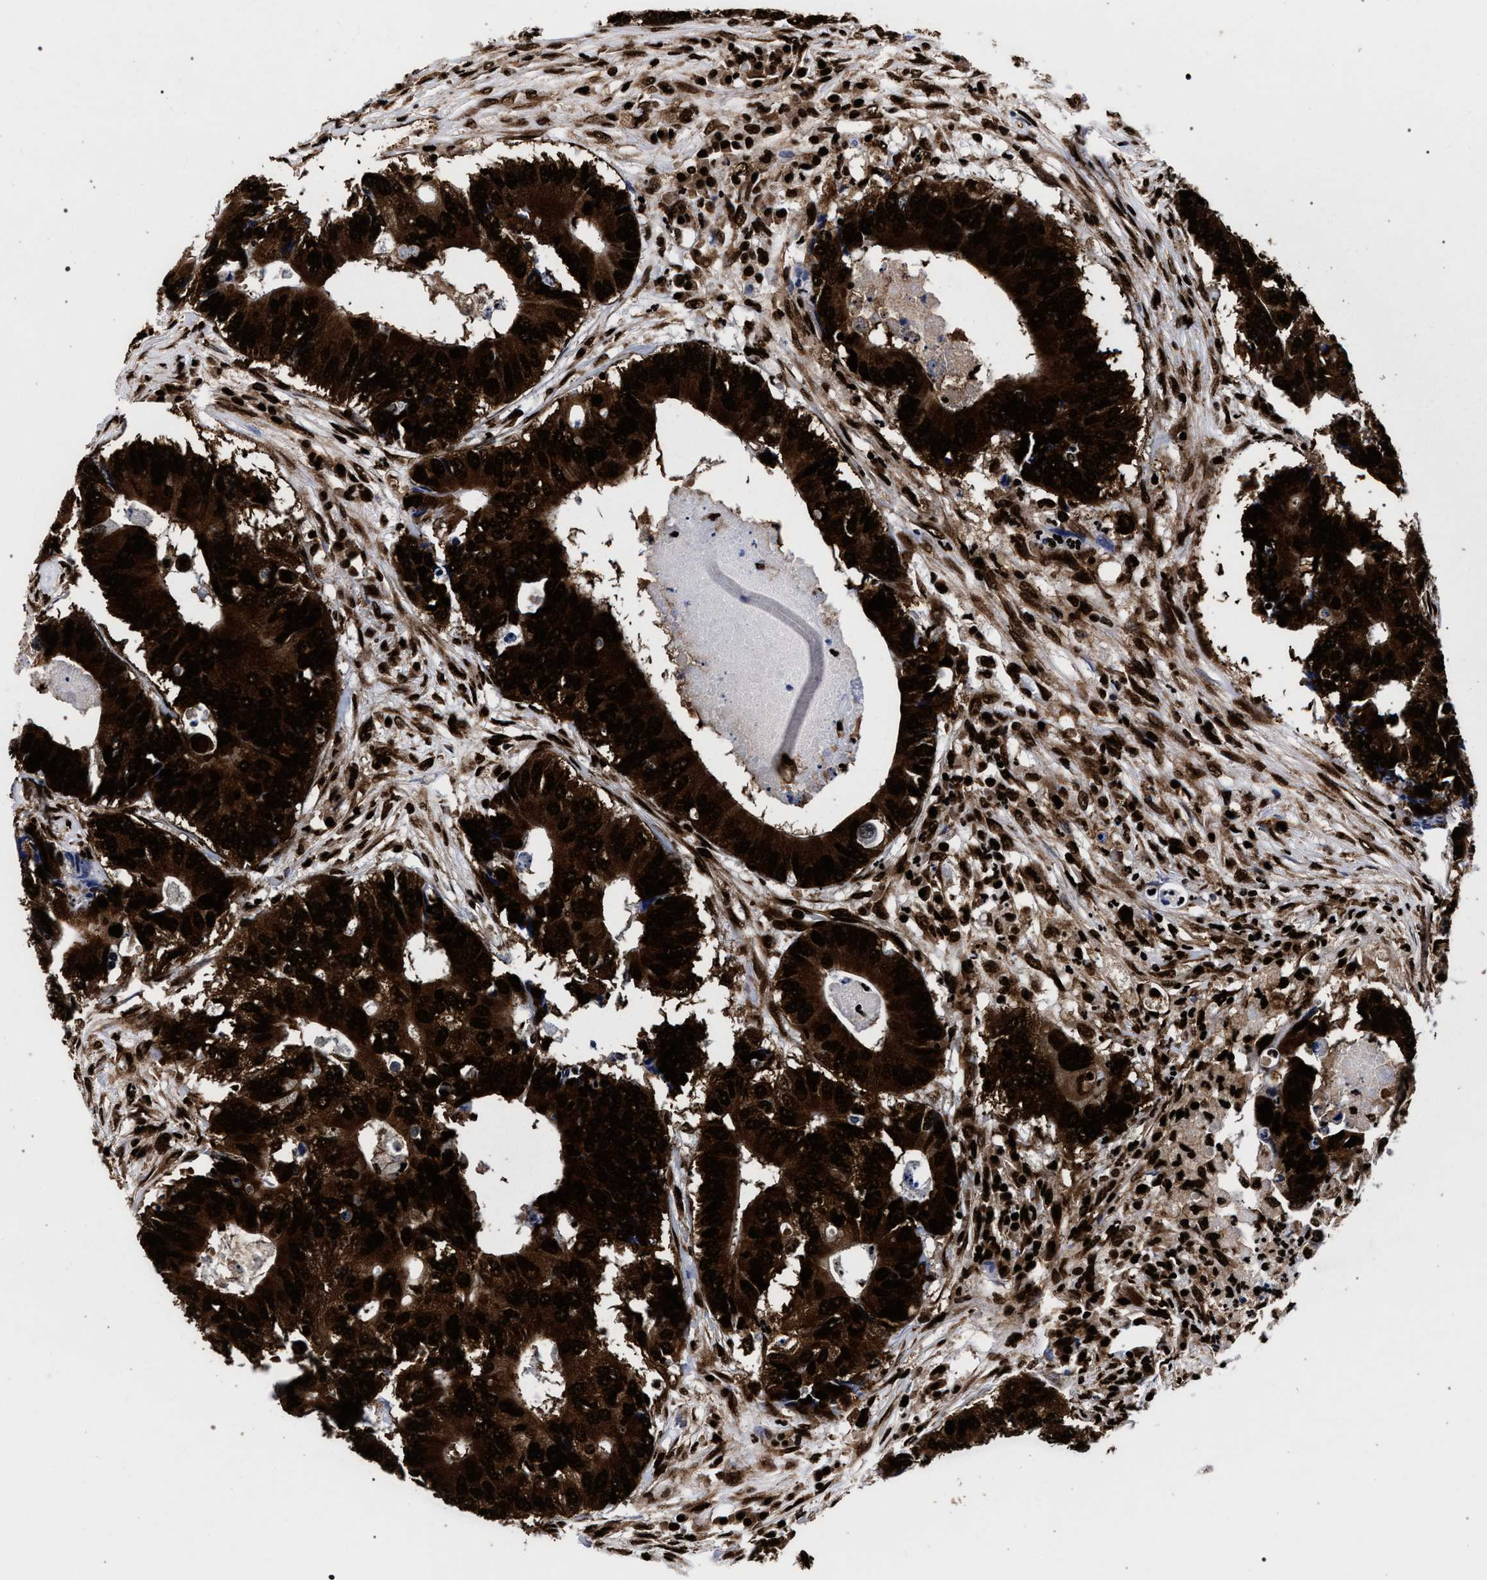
{"staining": {"intensity": "strong", "quantity": ">75%", "location": "cytoplasmic/membranous,nuclear"}, "tissue": "colorectal cancer", "cell_type": "Tumor cells", "image_type": "cancer", "snomed": [{"axis": "morphology", "description": "Adenocarcinoma, NOS"}, {"axis": "topography", "description": "Colon"}], "caption": "High-power microscopy captured an immunohistochemistry photomicrograph of colorectal adenocarcinoma, revealing strong cytoplasmic/membranous and nuclear staining in approximately >75% of tumor cells.", "gene": "HNRNPA1", "patient": {"sex": "male", "age": 71}}